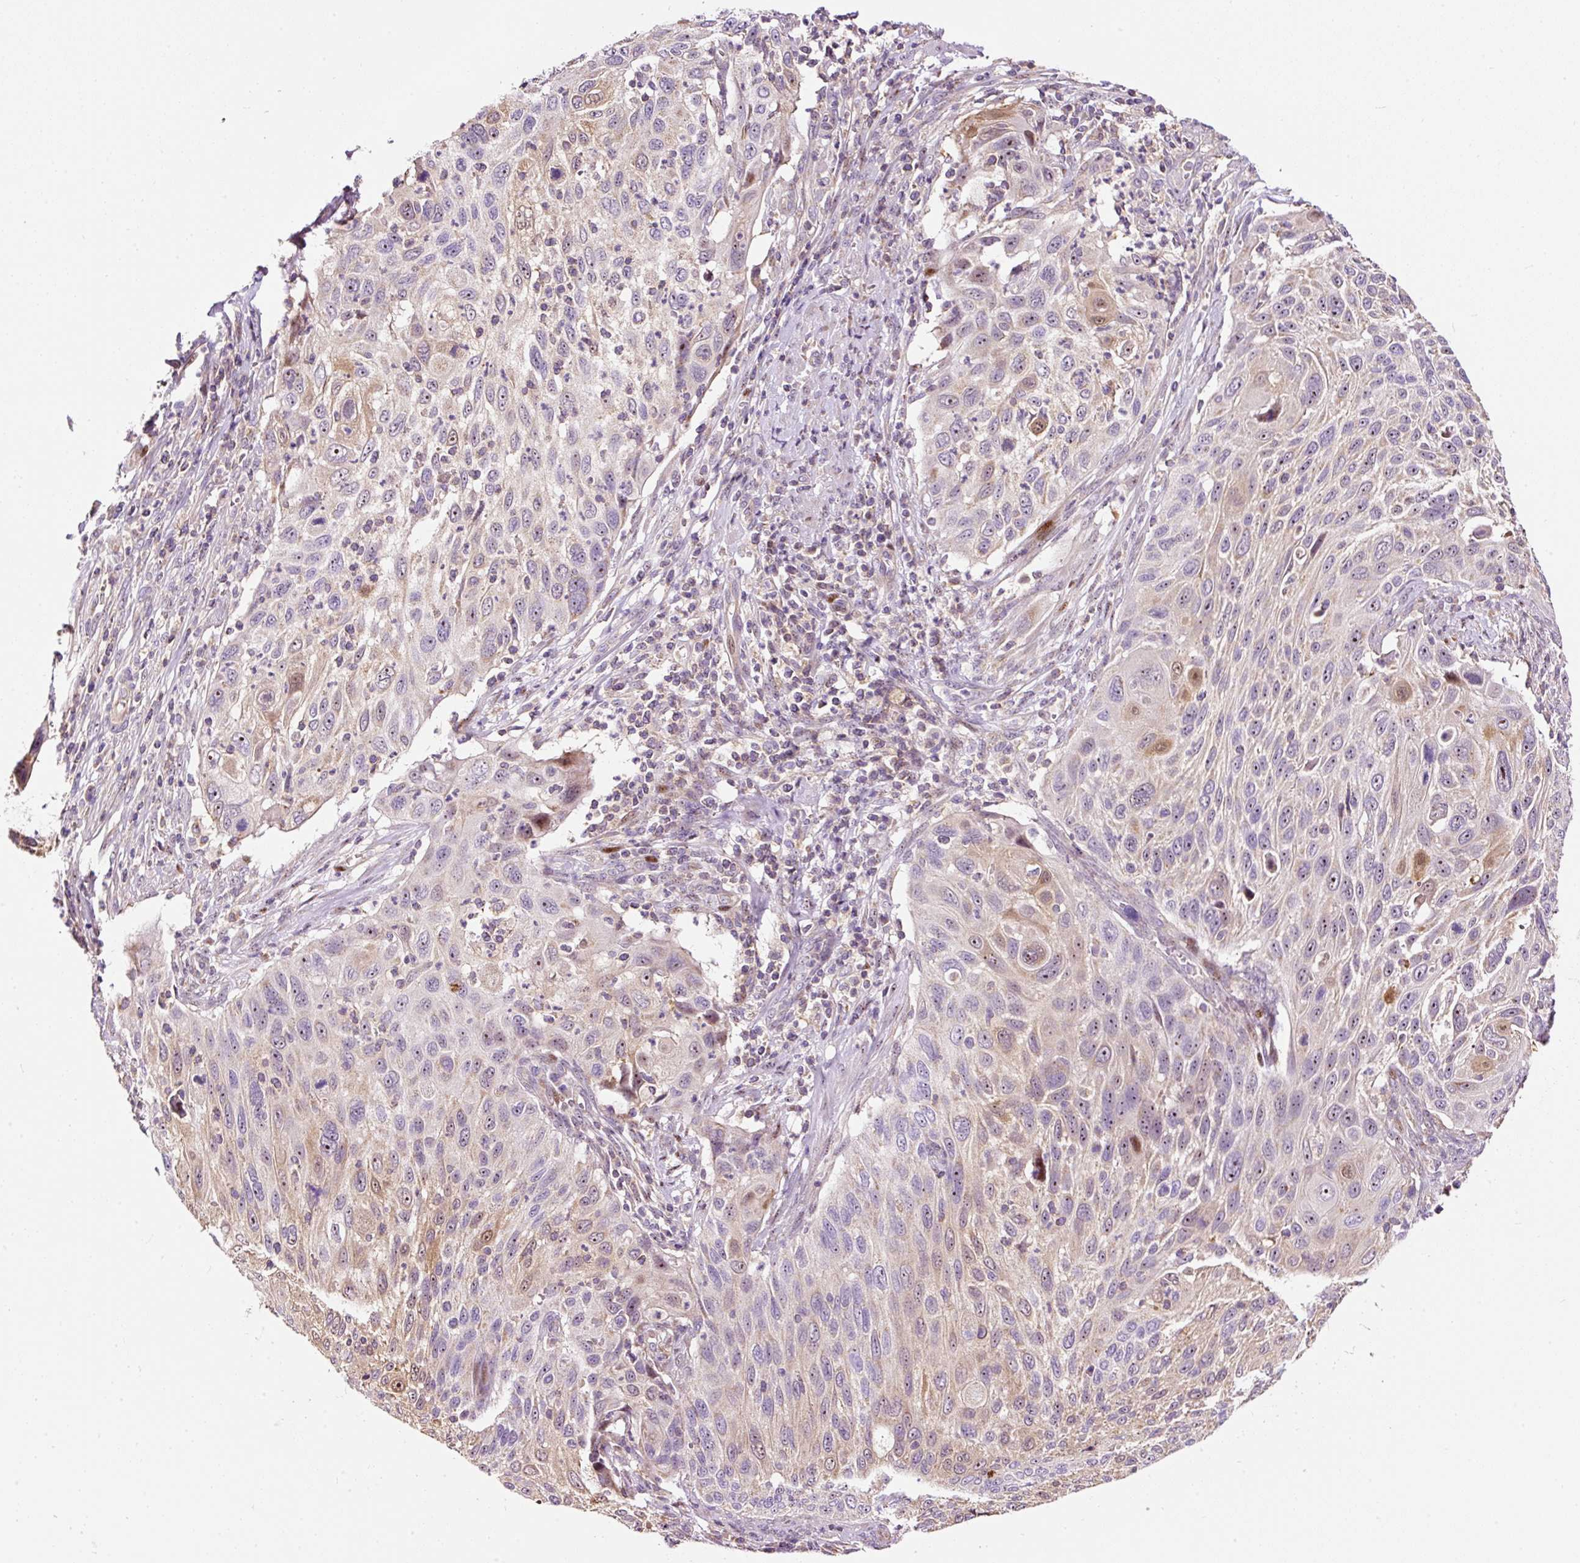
{"staining": {"intensity": "moderate", "quantity": "<25%", "location": "cytoplasmic/membranous,nuclear"}, "tissue": "cervical cancer", "cell_type": "Tumor cells", "image_type": "cancer", "snomed": [{"axis": "morphology", "description": "Squamous cell carcinoma, NOS"}, {"axis": "topography", "description": "Cervix"}], "caption": "About <25% of tumor cells in squamous cell carcinoma (cervical) exhibit moderate cytoplasmic/membranous and nuclear protein positivity as visualized by brown immunohistochemical staining.", "gene": "BOLA3", "patient": {"sex": "female", "age": 70}}